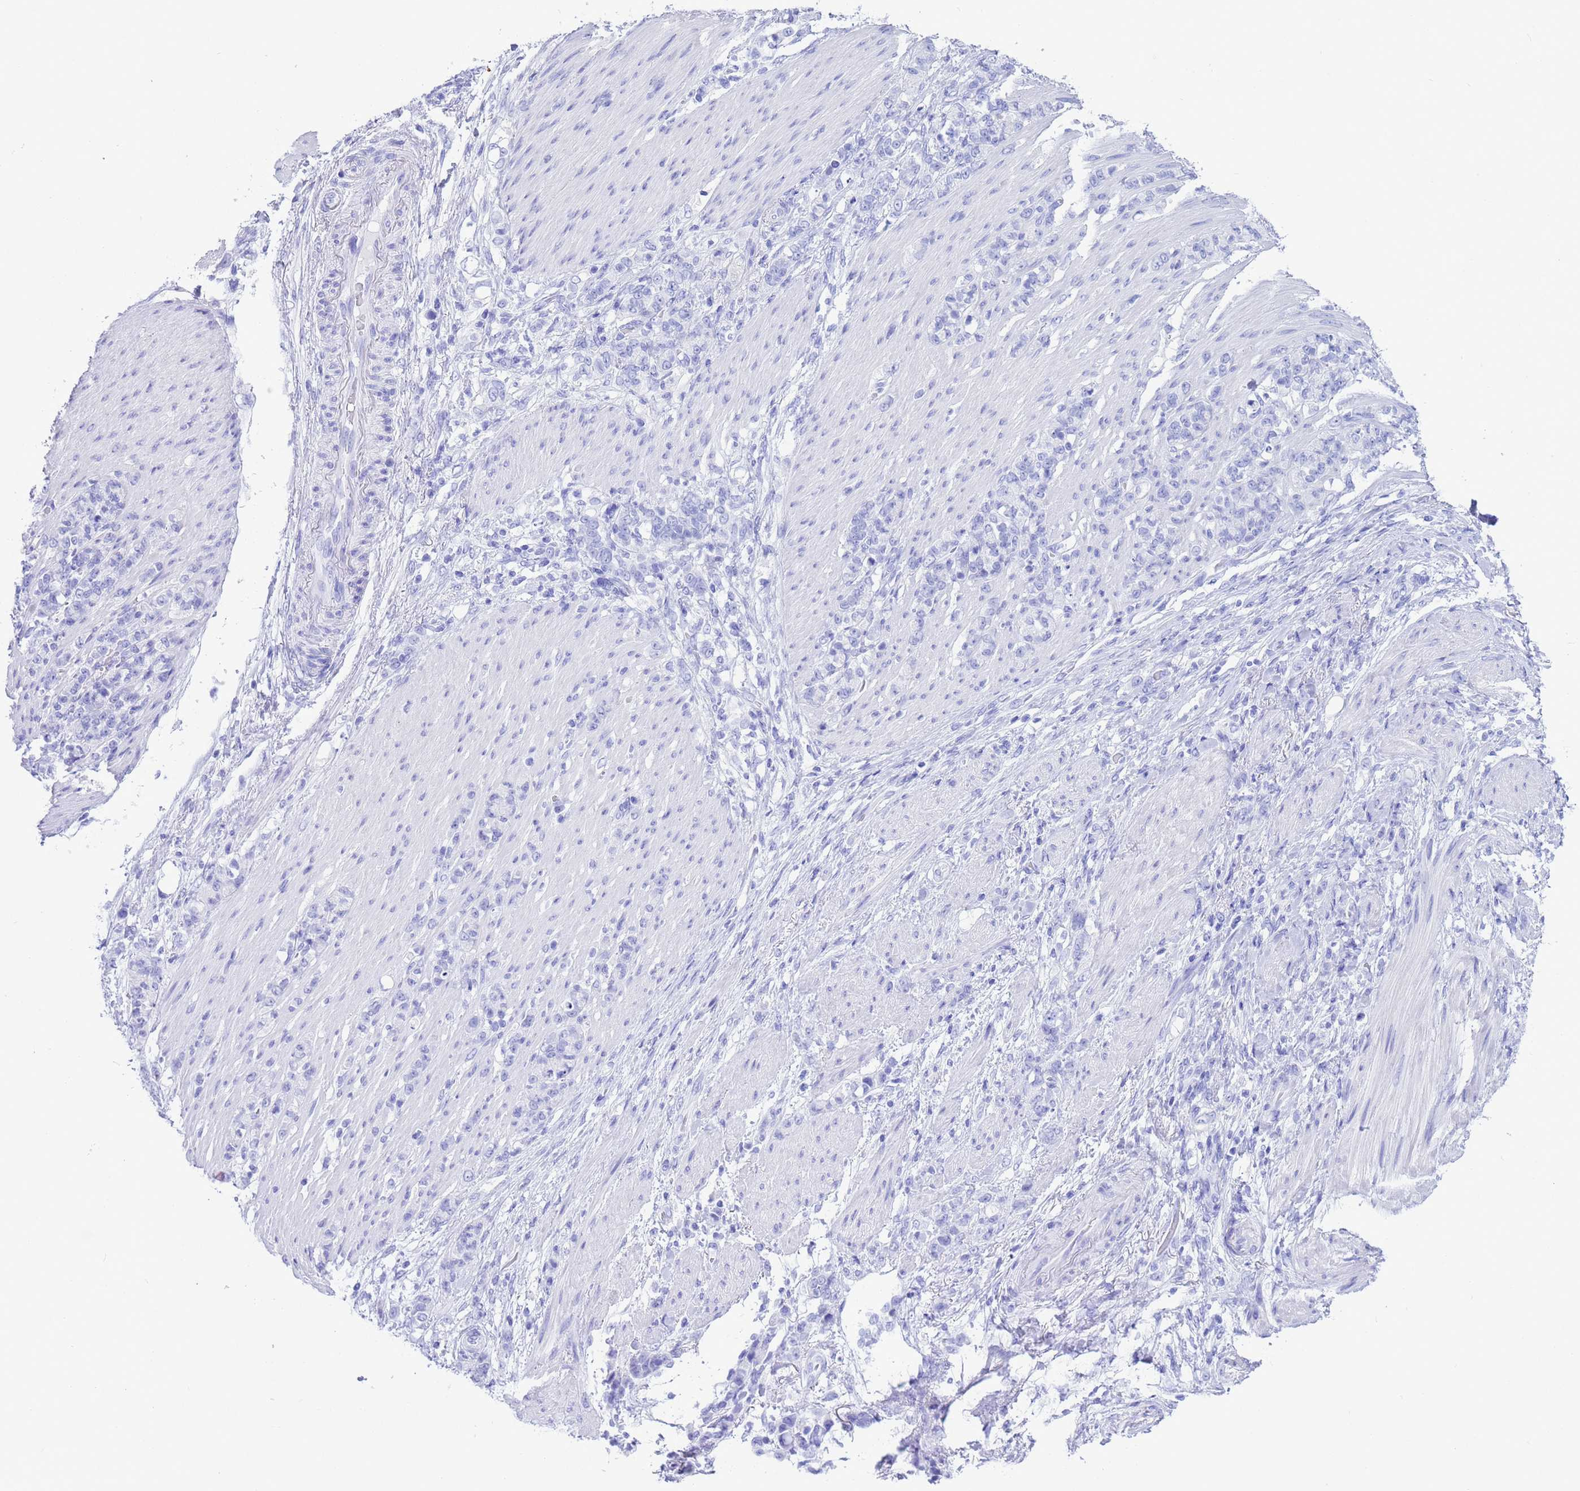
{"staining": {"intensity": "negative", "quantity": "none", "location": "none"}, "tissue": "stomach cancer", "cell_type": "Tumor cells", "image_type": "cancer", "snomed": [{"axis": "morphology", "description": "Adenocarcinoma, NOS"}, {"axis": "topography", "description": "Stomach"}], "caption": "DAB immunohistochemical staining of human stomach cancer (adenocarcinoma) shows no significant staining in tumor cells.", "gene": "GSTM1", "patient": {"sex": "female", "age": 79}}